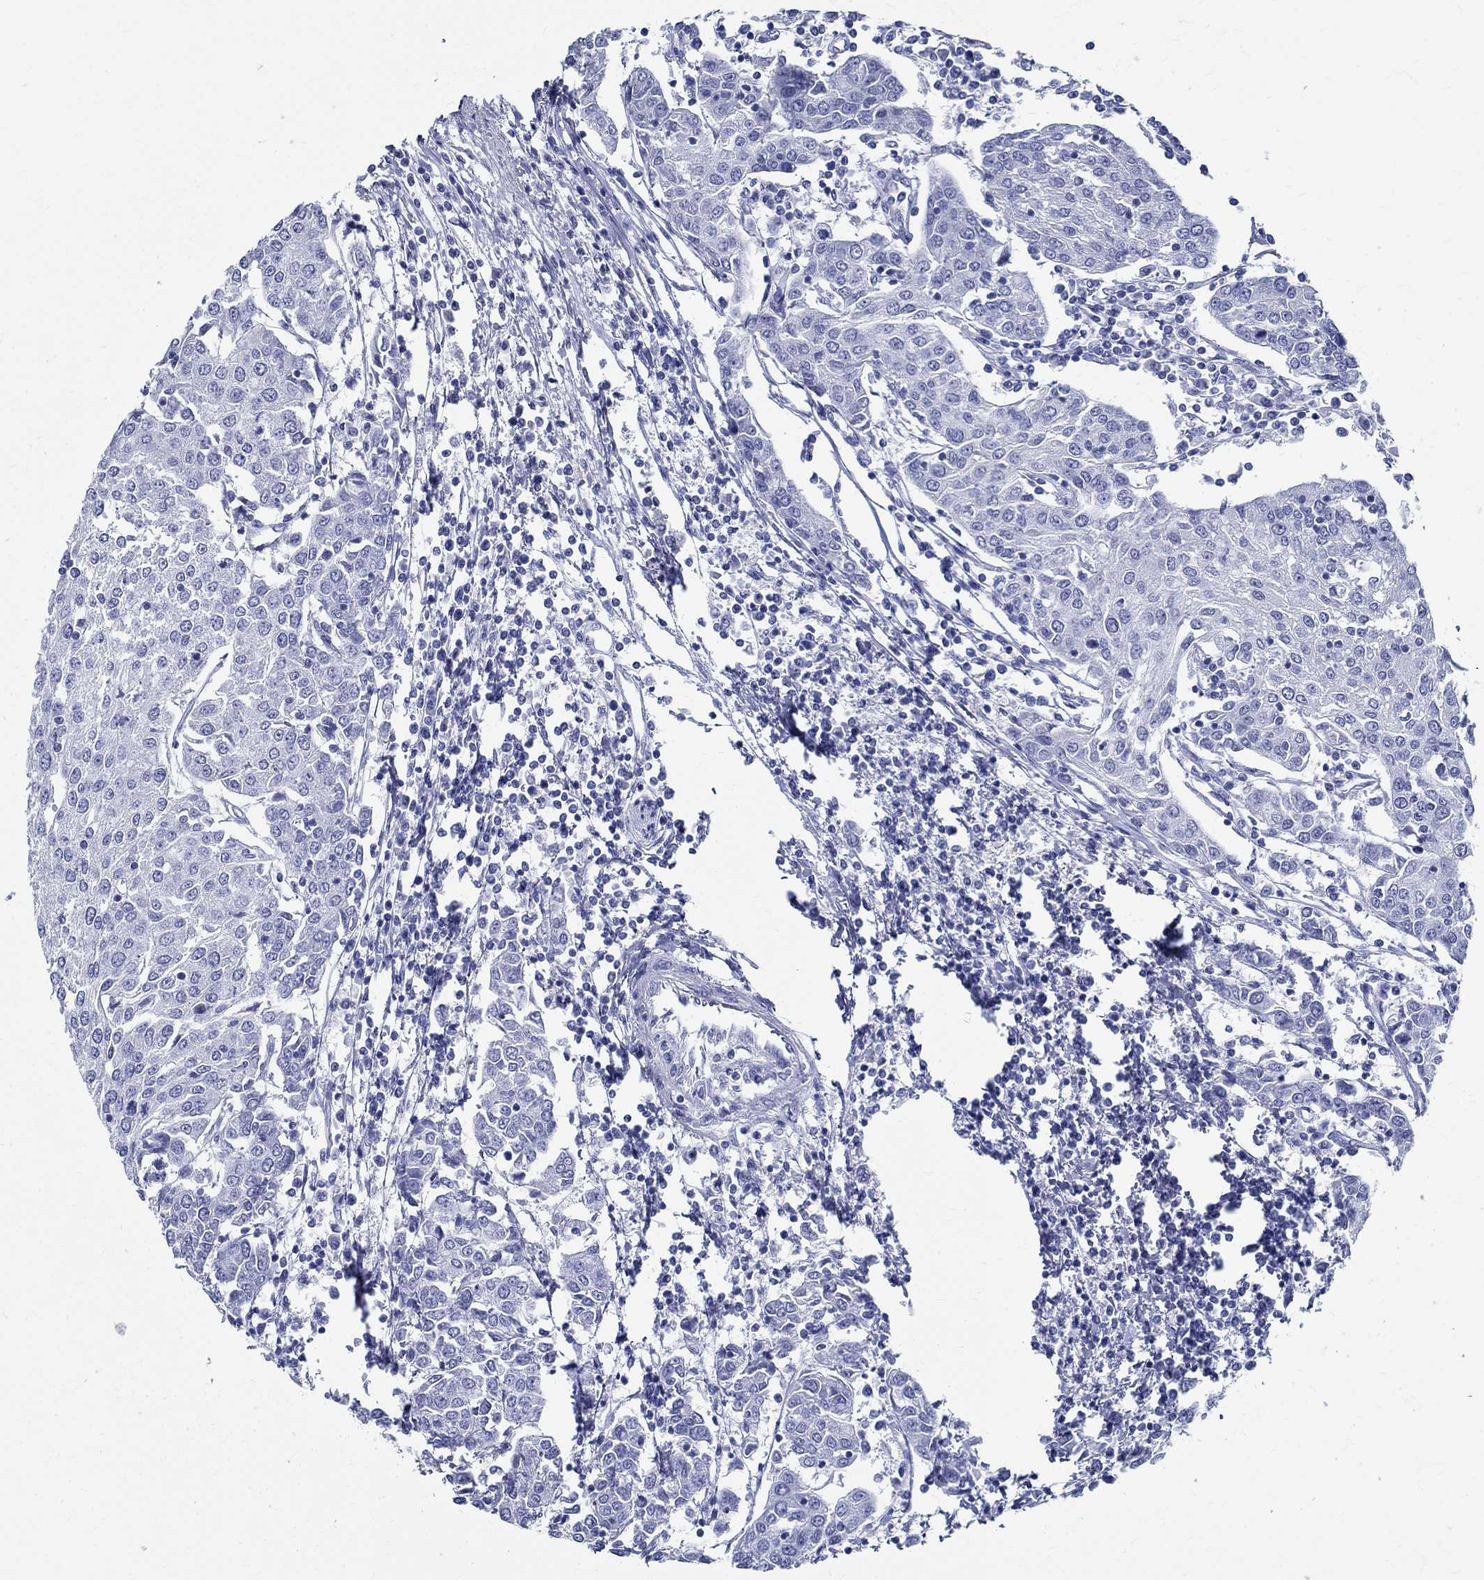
{"staining": {"intensity": "negative", "quantity": "none", "location": "none"}, "tissue": "urothelial cancer", "cell_type": "Tumor cells", "image_type": "cancer", "snomed": [{"axis": "morphology", "description": "Urothelial carcinoma, High grade"}, {"axis": "topography", "description": "Urinary bladder"}], "caption": "Tumor cells are negative for brown protein staining in urothelial cancer.", "gene": "TSPAN16", "patient": {"sex": "female", "age": 85}}